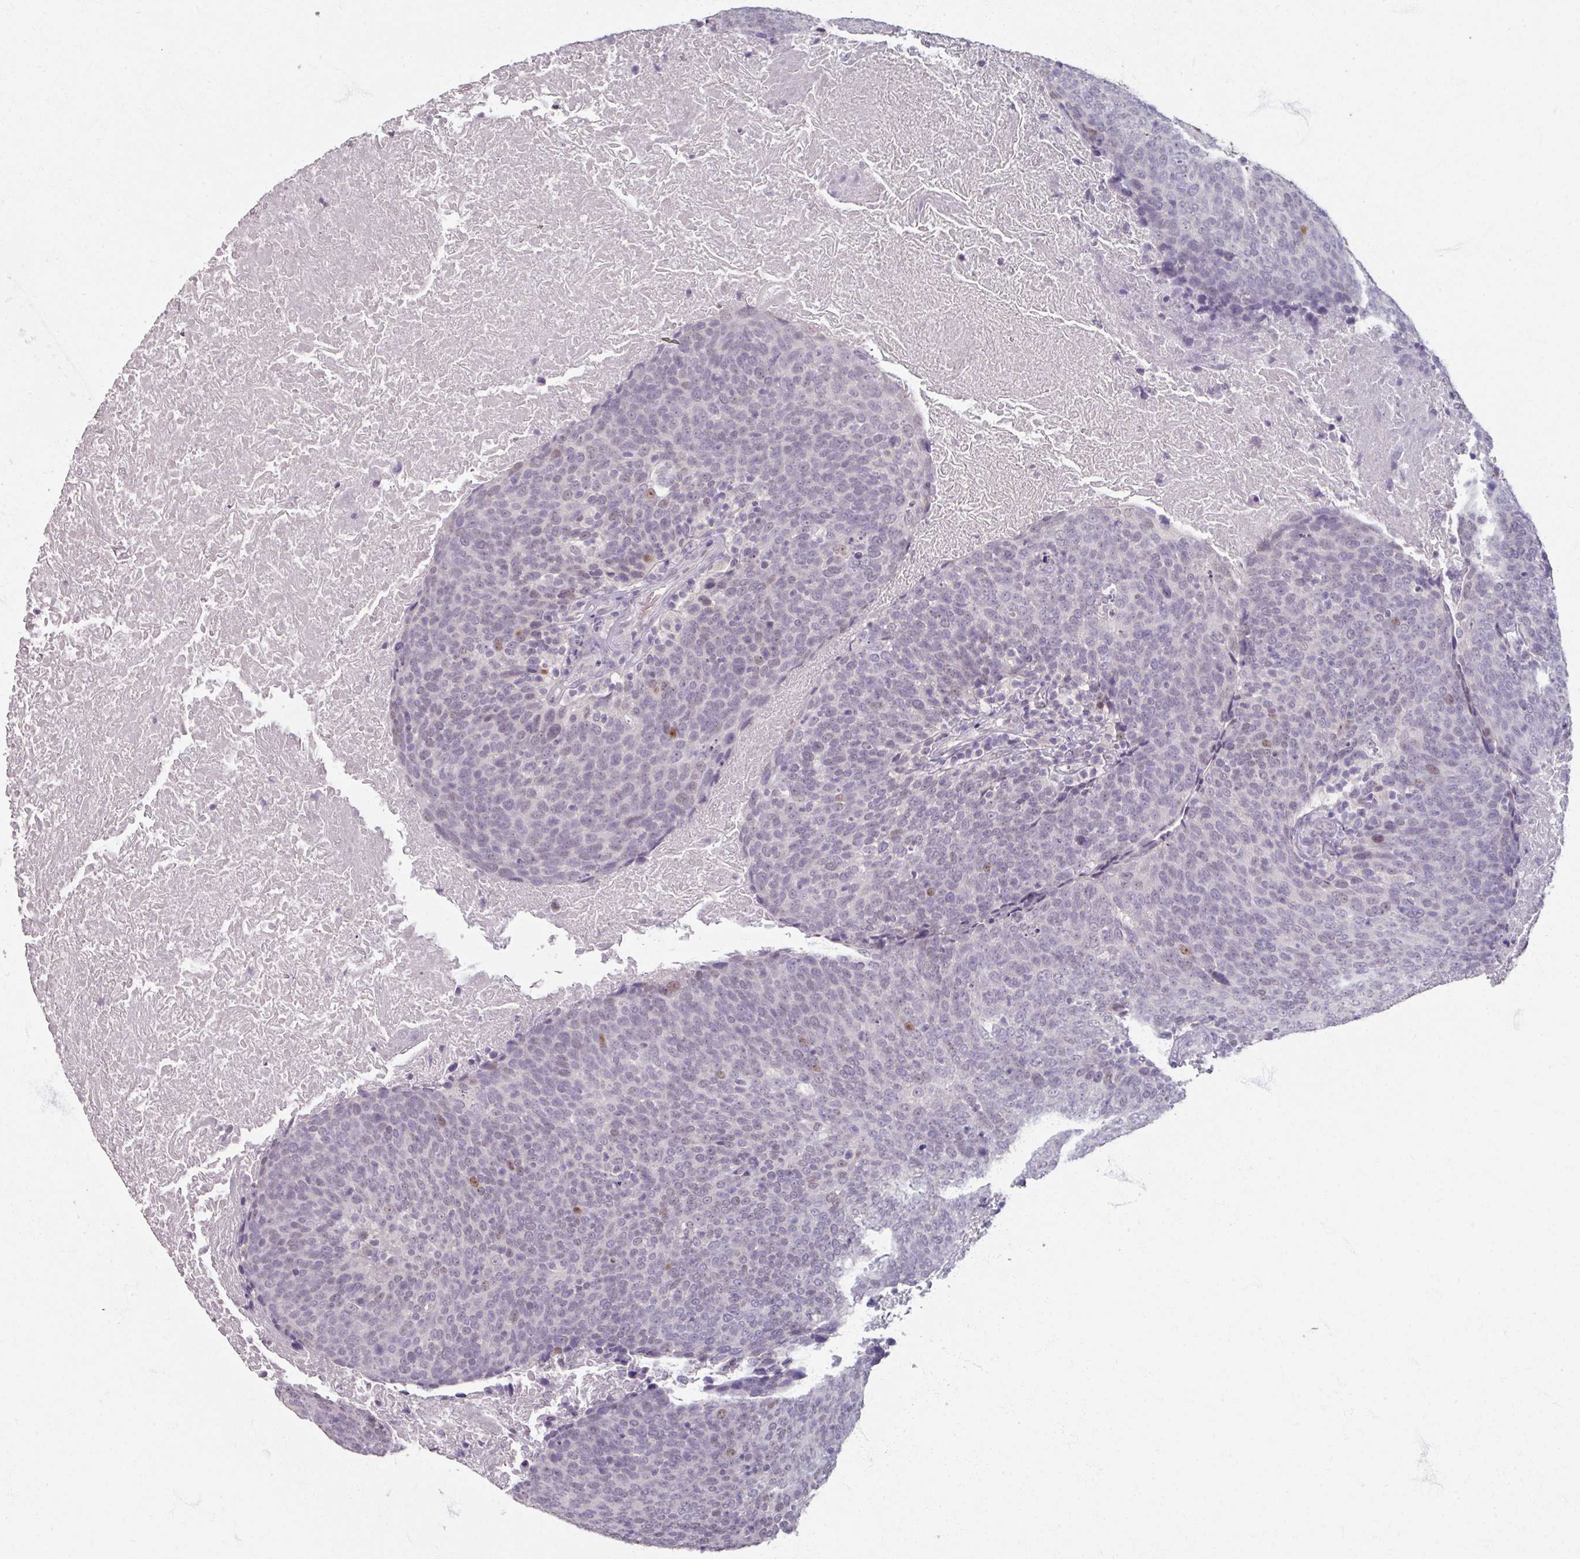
{"staining": {"intensity": "moderate", "quantity": "<25%", "location": "cytoplasmic/membranous,nuclear"}, "tissue": "head and neck cancer", "cell_type": "Tumor cells", "image_type": "cancer", "snomed": [{"axis": "morphology", "description": "Squamous cell carcinoma, NOS"}, {"axis": "morphology", "description": "Squamous cell carcinoma, metastatic, NOS"}, {"axis": "topography", "description": "Lymph node"}, {"axis": "topography", "description": "Head-Neck"}], "caption": "A brown stain shows moderate cytoplasmic/membranous and nuclear expression of a protein in head and neck cancer (squamous cell carcinoma) tumor cells.", "gene": "SOX11", "patient": {"sex": "male", "age": 62}}